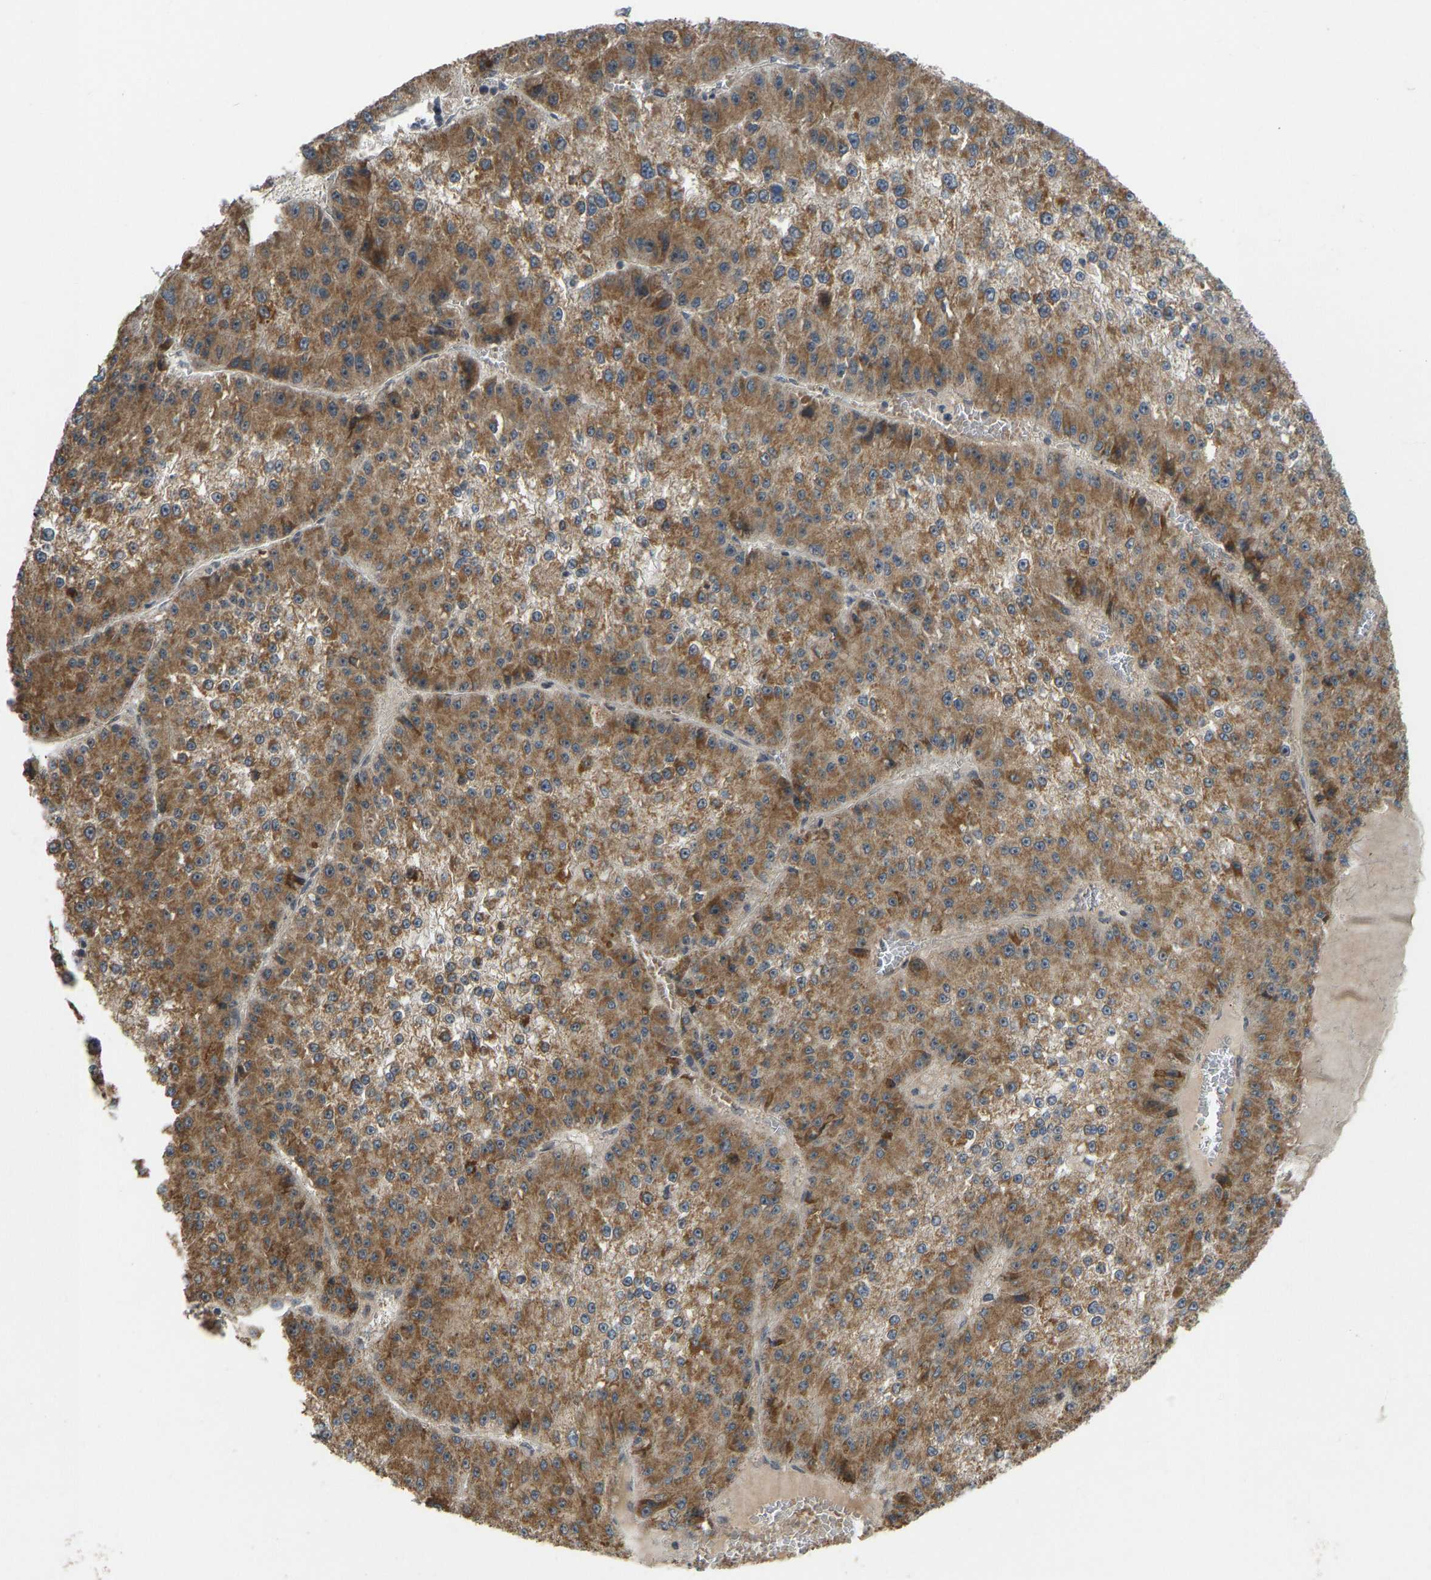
{"staining": {"intensity": "moderate", "quantity": ">75%", "location": "cytoplasmic/membranous"}, "tissue": "liver cancer", "cell_type": "Tumor cells", "image_type": "cancer", "snomed": [{"axis": "morphology", "description": "Carcinoma, Hepatocellular, NOS"}, {"axis": "topography", "description": "Liver"}], "caption": "DAB (3,3'-diaminobenzidine) immunohistochemical staining of human liver cancer (hepatocellular carcinoma) demonstrates moderate cytoplasmic/membranous protein expression in approximately >75% of tumor cells. The staining was performed using DAB (3,3'-diaminobenzidine), with brown indicating positive protein expression. Nuclei are stained blue with hematoxylin.", "gene": "ACADS", "patient": {"sex": "female", "age": 73}}